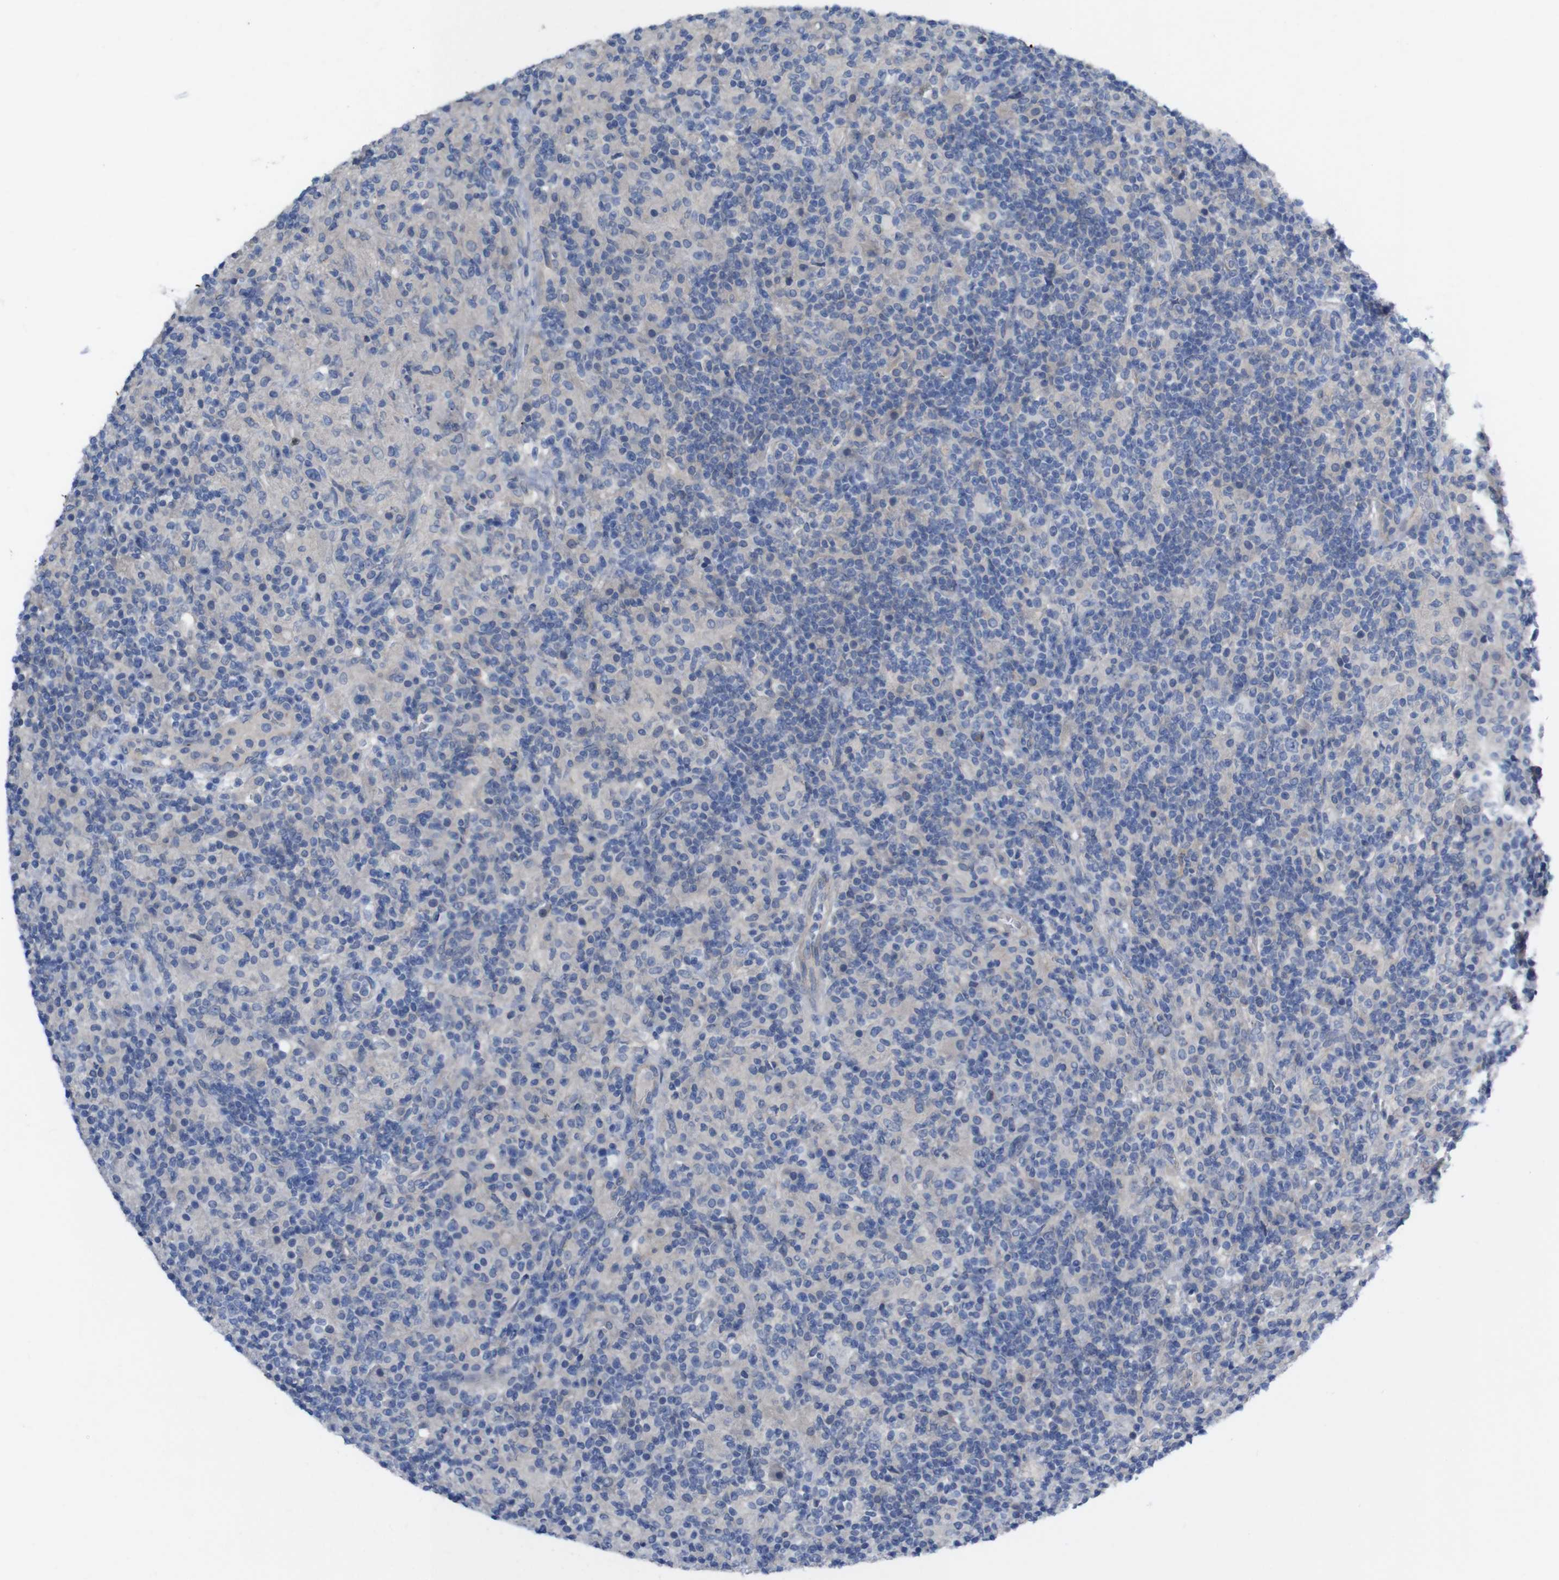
{"staining": {"intensity": "negative", "quantity": "none", "location": "none"}, "tissue": "lymphoma", "cell_type": "Tumor cells", "image_type": "cancer", "snomed": [{"axis": "morphology", "description": "Hodgkin's disease, NOS"}, {"axis": "topography", "description": "Lymph node"}], "caption": "High magnification brightfield microscopy of lymphoma stained with DAB (3,3'-diaminobenzidine) (brown) and counterstained with hematoxylin (blue): tumor cells show no significant positivity.", "gene": "KIDINS220", "patient": {"sex": "male", "age": 70}}